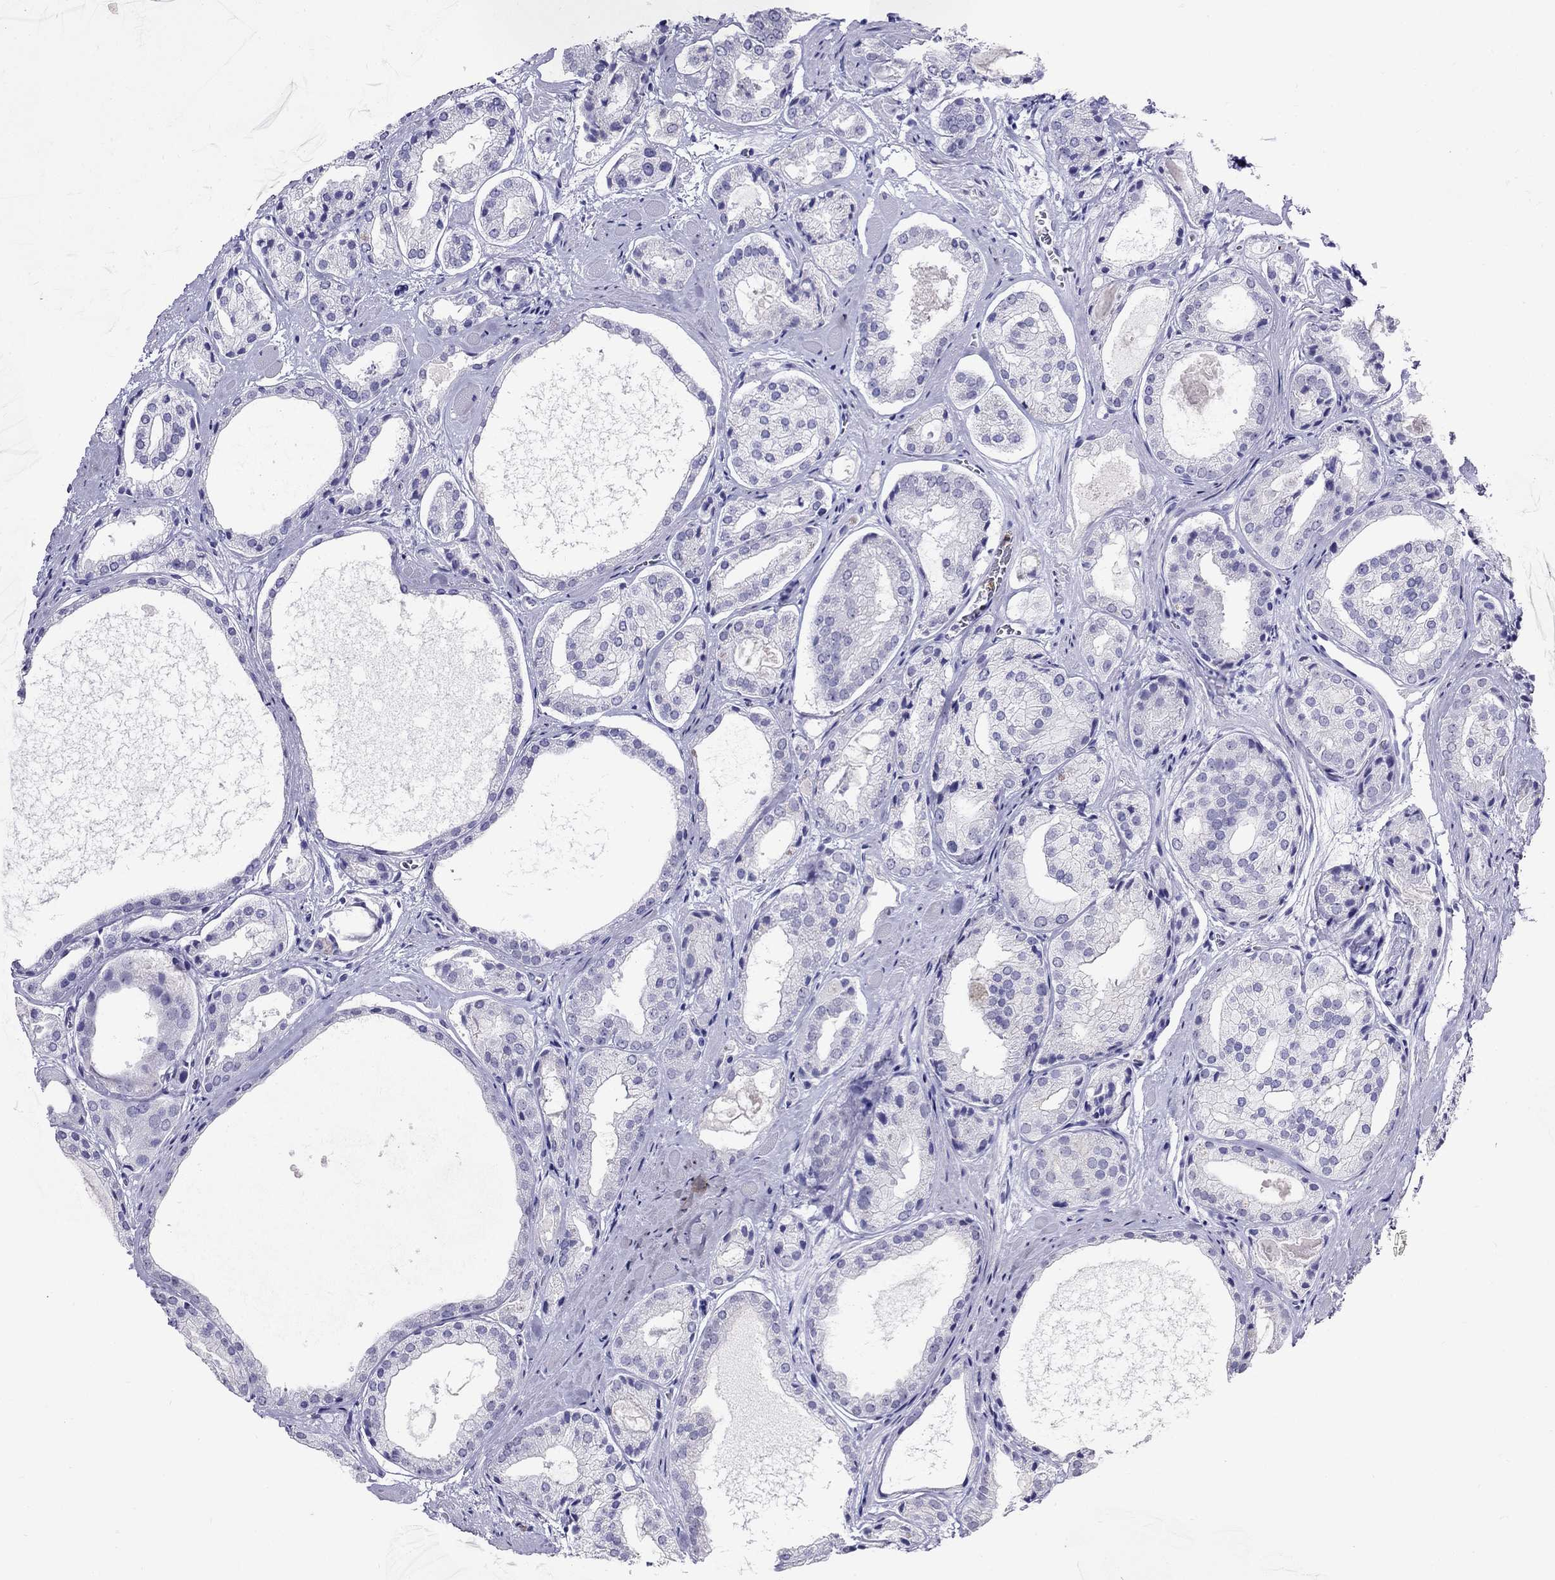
{"staining": {"intensity": "negative", "quantity": "none", "location": "none"}, "tissue": "prostate cancer", "cell_type": "Tumor cells", "image_type": "cancer", "snomed": [{"axis": "morphology", "description": "Adenocarcinoma, Low grade"}, {"axis": "topography", "description": "Prostate"}], "caption": "Photomicrograph shows no protein positivity in tumor cells of prostate cancer tissue.", "gene": "PPP1R36", "patient": {"sex": "male", "age": 69}}